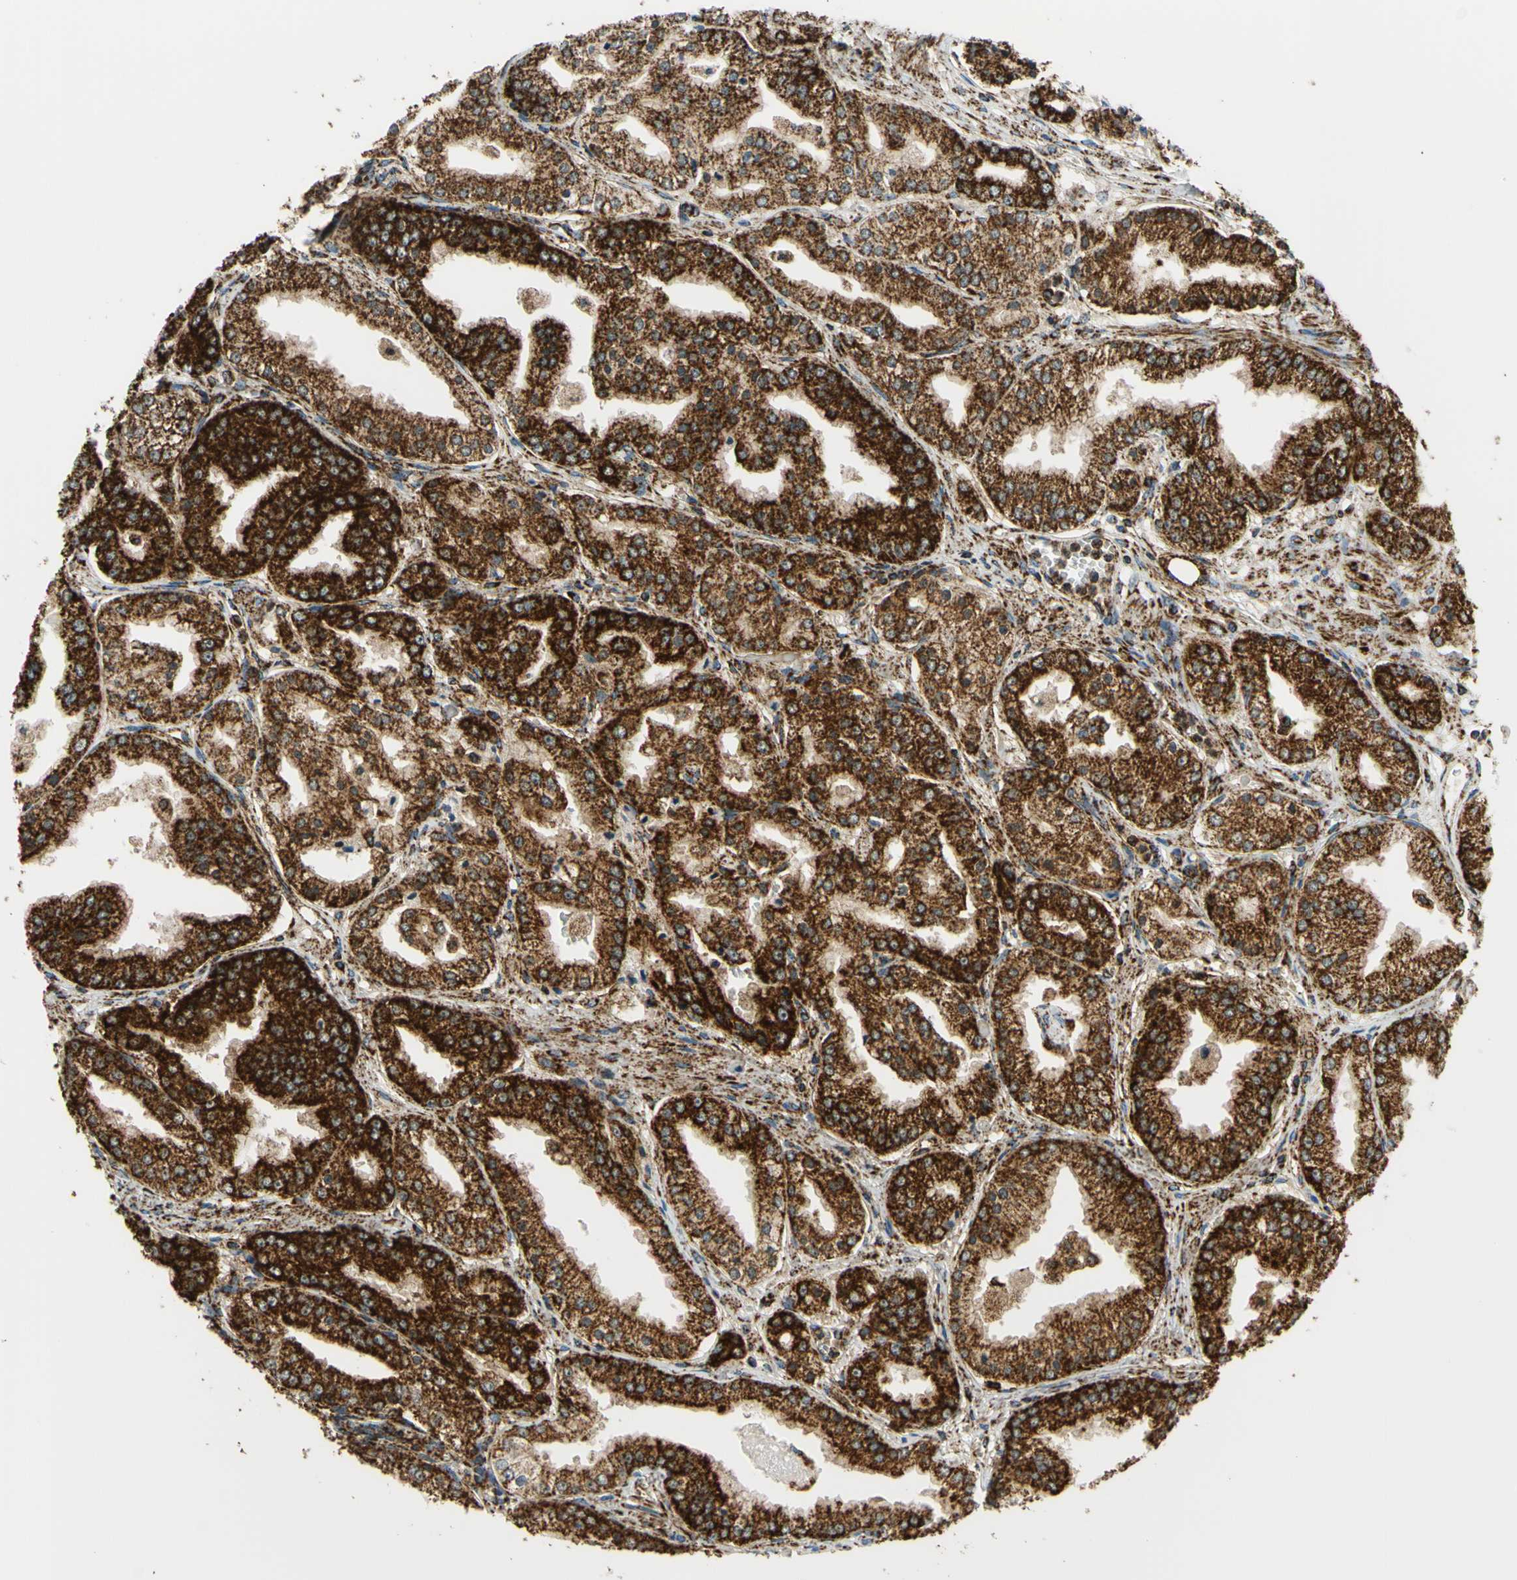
{"staining": {"intensity": "strong", "quantity": ">75%", "location": "cytoplasmic/membranous"}, "tissue": "prostate cancer", "cell_type": "Tumor cells", "image_type": "cancer", "snomed": [{"axis": "morphology", "description": "Adenocarcinoma, High grade"}, {"axis": "topography", "description": "Prostate"}], "caption": "A brown stain highlights strong cytoplasmic/membranous expression of a protein in human prostate high-grade adenocarcinoma tumor cells.", "gene": "MAVS", "patient": {"sex": "male", "age": 61}}